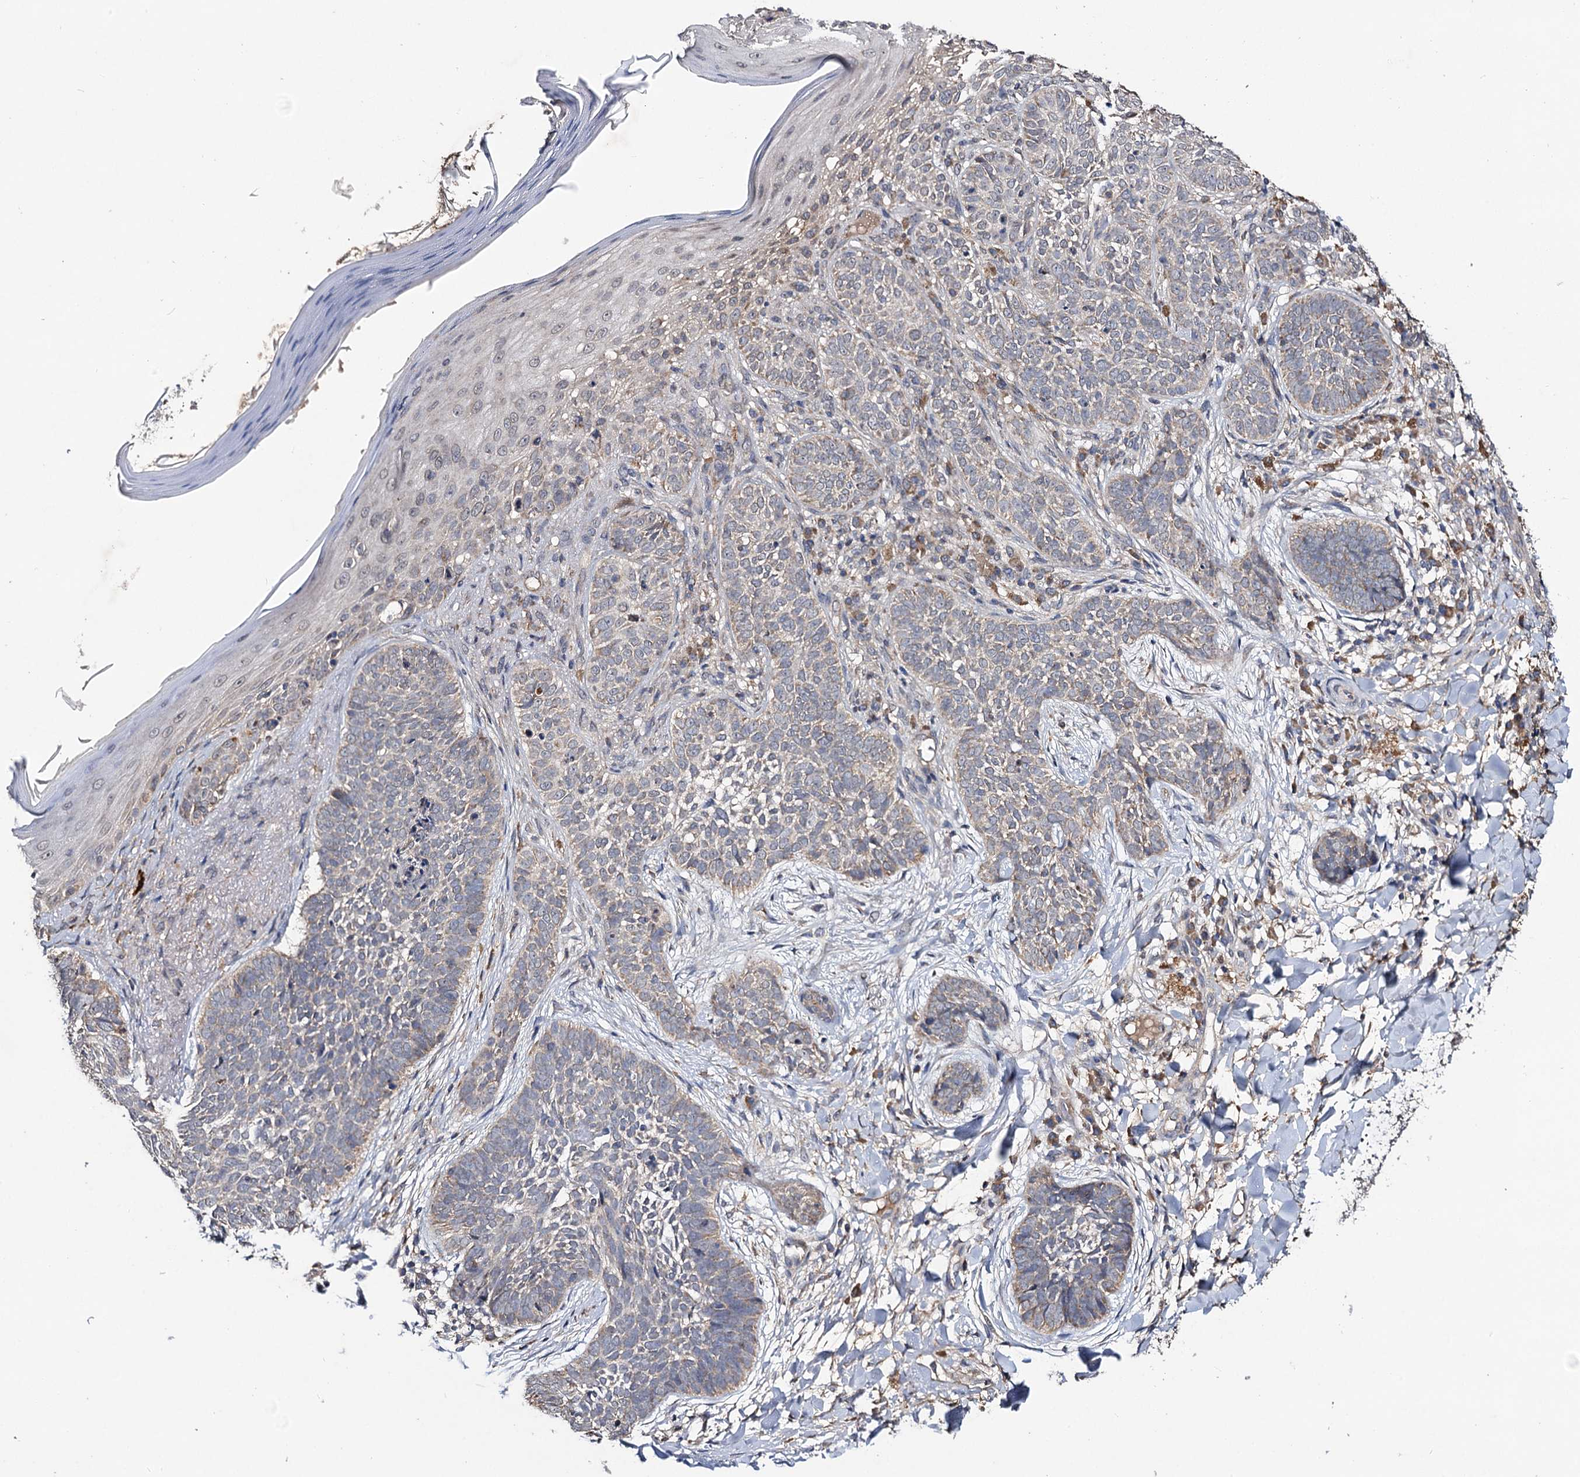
{"staining": {"intensity": "weak", "quantity": "<25%", "location": "cytoplasmic/membranous"}, "tissue": "skin cancer", "cell_type": "Tumor cells", "image_type": "cancer", "snomed": [{"axis": "morphology", "description": "Basal cell carcinoma"}, {"axis": "topography", "description": "Skin"}], "caption": "Image shows no significant protein expression in tumor cells of skin cancer.", "gene": "VPS37D", "patient": {"sex": "female", "age": 61}}